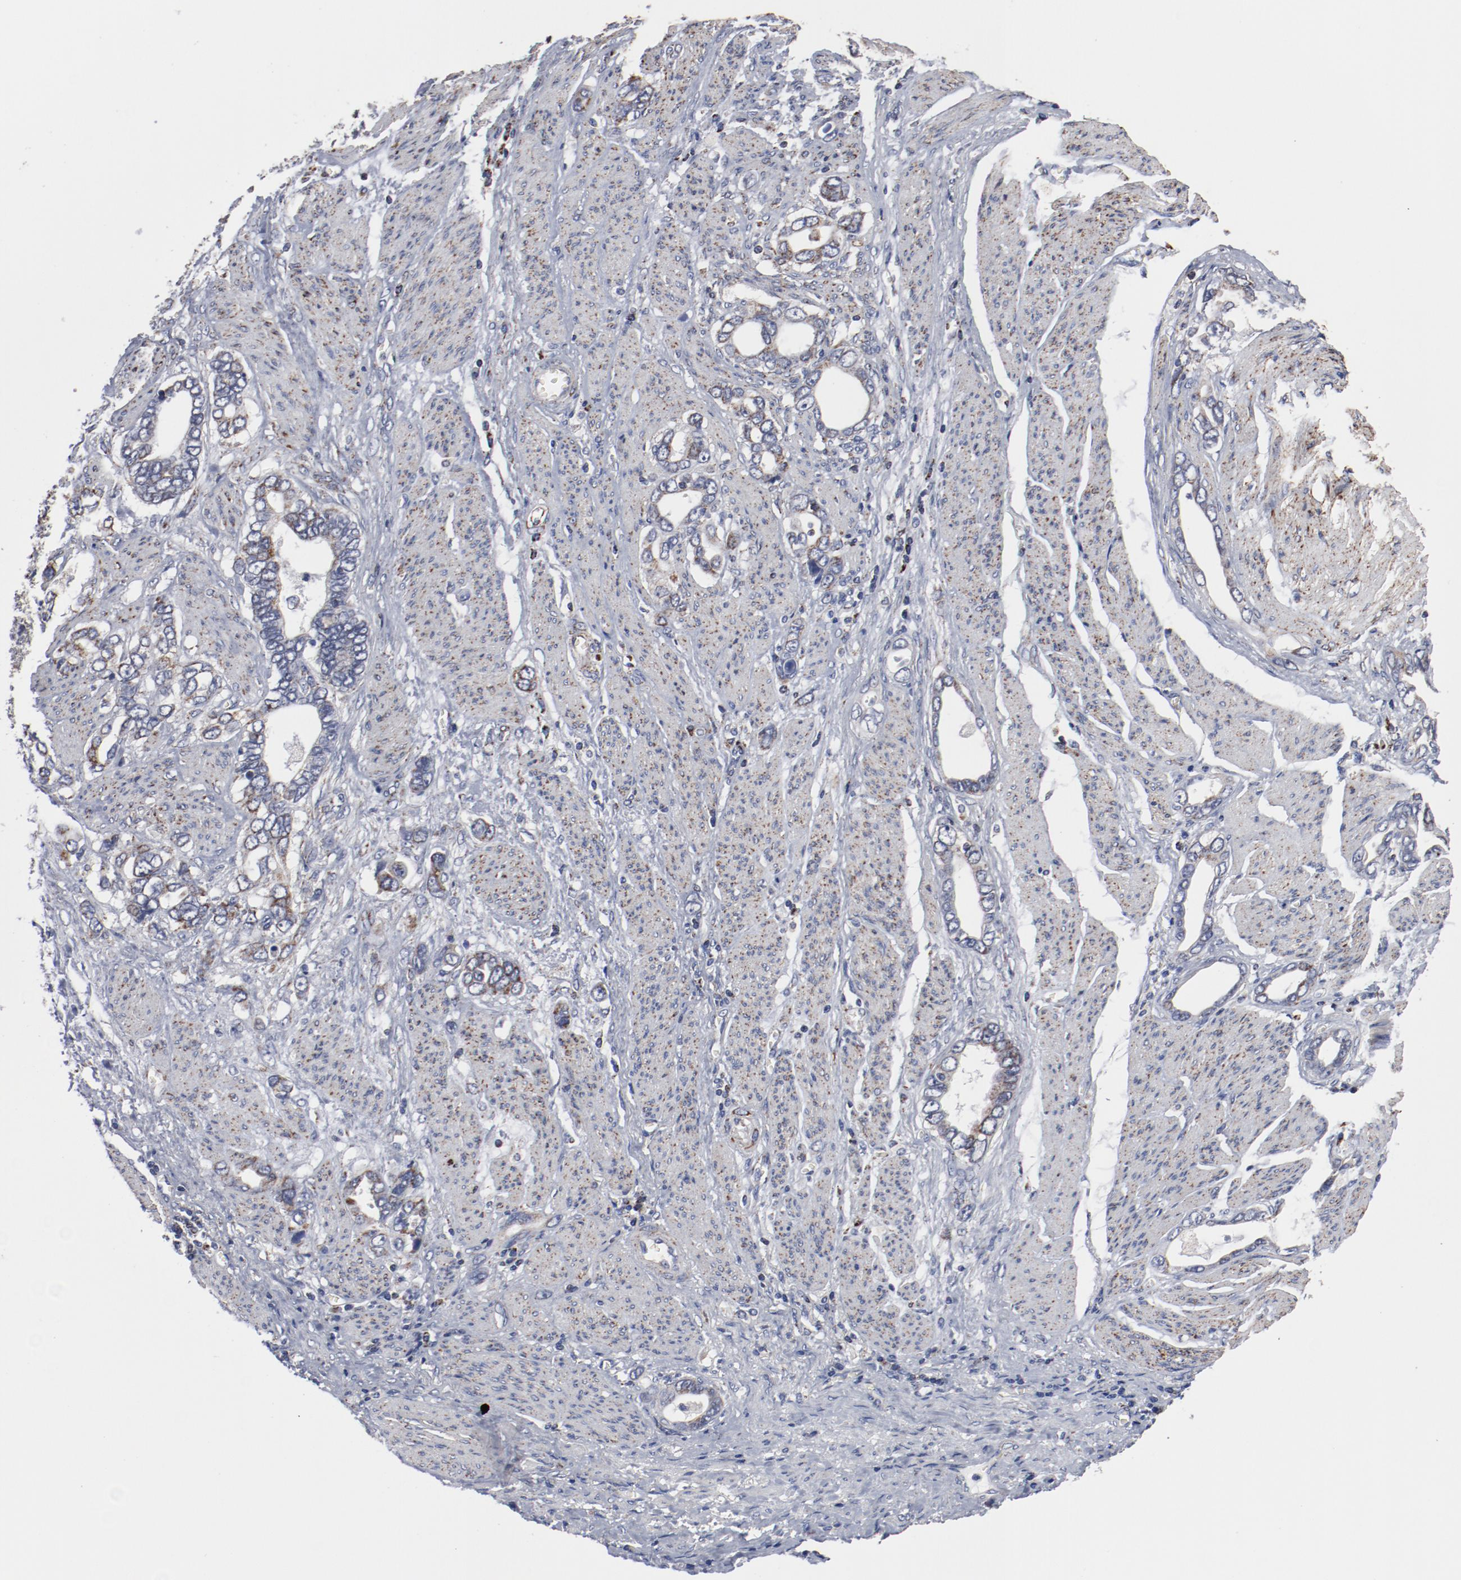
{"staining": {"intensity": "weak", "quantity": "25%-75%", "location": "cytoplasmic/membranous"}, "tissue": "stomach cancer", "cell_type": "Tumor cells", "image_type": "cancer", "snomed": [{"axis": "morphology", "description": "Adenocarcinoma, NOS"}, {"axis": "topography", "description": "Stomach"}], "caption": "Protein staining exhibits weak cytoplasmic/membranous staining in approximately 25%-75% of tumor cells in adenocarcinoma (stomach).", "gene": "NDUFV2", "patient": {"sex": "male", "age": 78}}